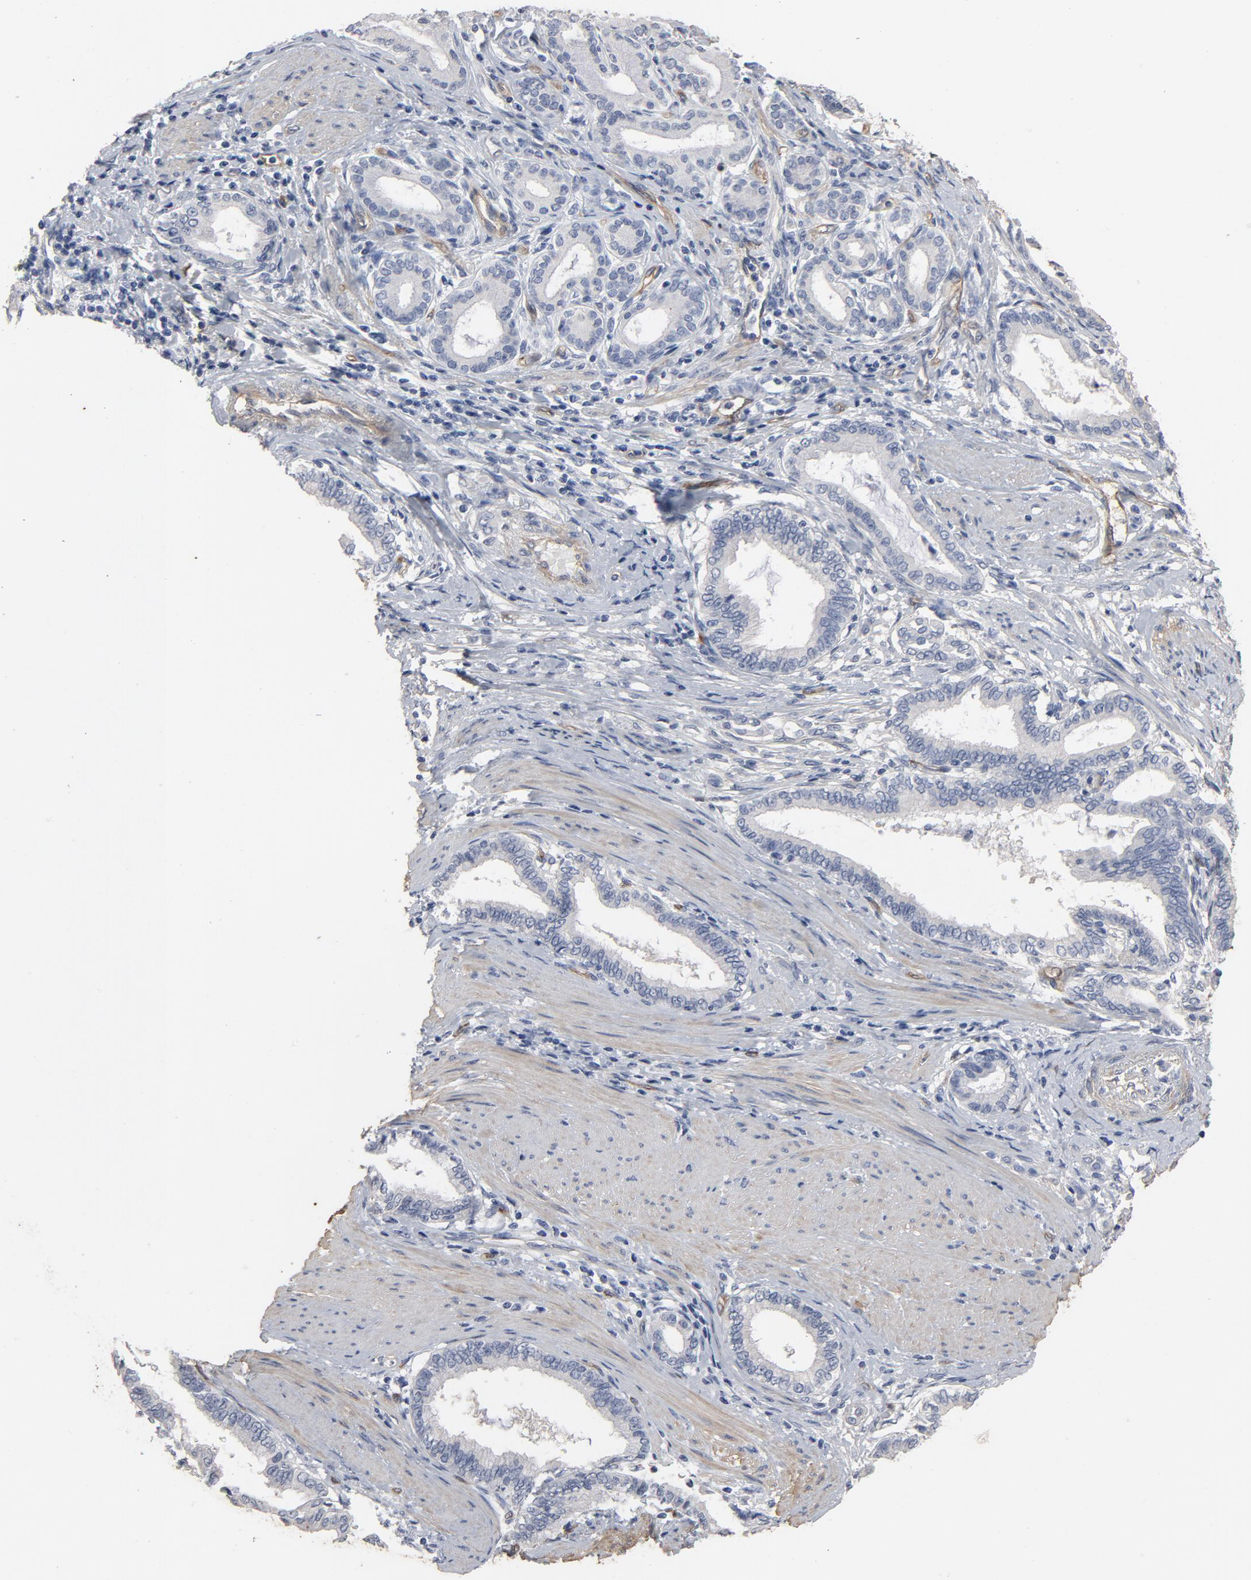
{"staining": {"intensity": "negative", "quantity": "none", "location": "none"}, "tissue": "pancreatic cancer", "cell_type": "Tumor cells", "image_type": "cancer", "snomed": [{"axis": "morphology", "description": "Adenocarcinoma, NOS"}, {"axis": "topography", "description": "Pancreas"}], "caption": "DAB immunohistochemical staining of pancreatic adenocarcinoma exhibits no significant expression in tumor cells.", "gene": "KDR", "patient": {"sex": "female", "age": 64}}